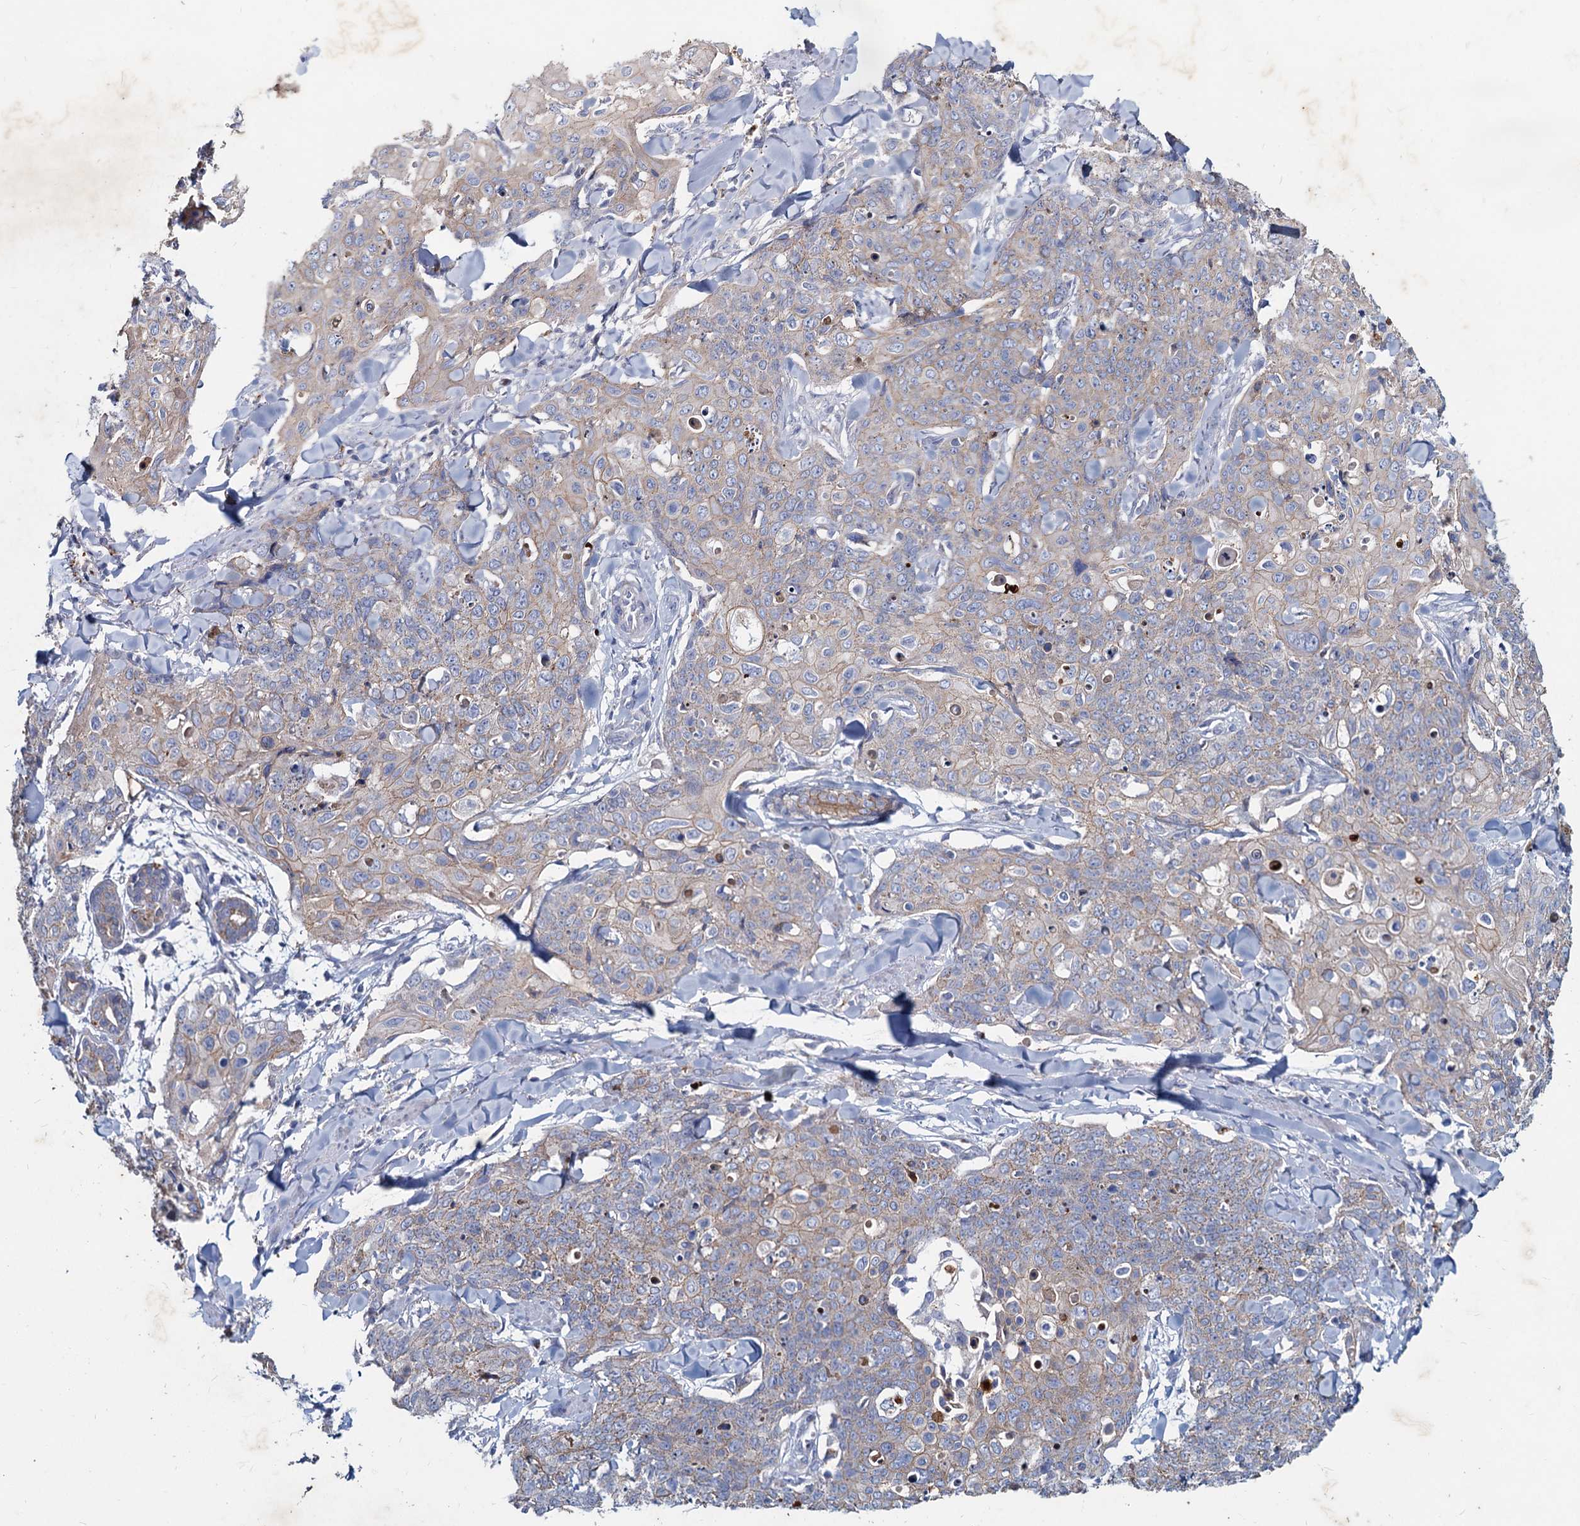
{"staining": {"intensity": "weak", "quantity": "<25%", "location": "cytoplasmic/membranous"}, "tissue": "skin cancer", "cell_type": "Tumor cells", "image_type": "cancer", "snomed": [{"axis": "morphology", "description": "Squamous cell carcinoma, NOS"}, {"axis": "topography", "description": "Skin"}, {"axis": "topography", "description": "Vulva"}], "caption": "Skin squamous cell carcinoma was stained to show a protein in brown. There is no significant expression in tumor cells. Brightfield microscopy of immunohistochemistry stained with DAB (3,3'-diaminobenzidine) (brown) and hematoxylin (blue), captured at high magnification.", "gene": "TMX2", "patient": {"sex": "female", "age": 85}}